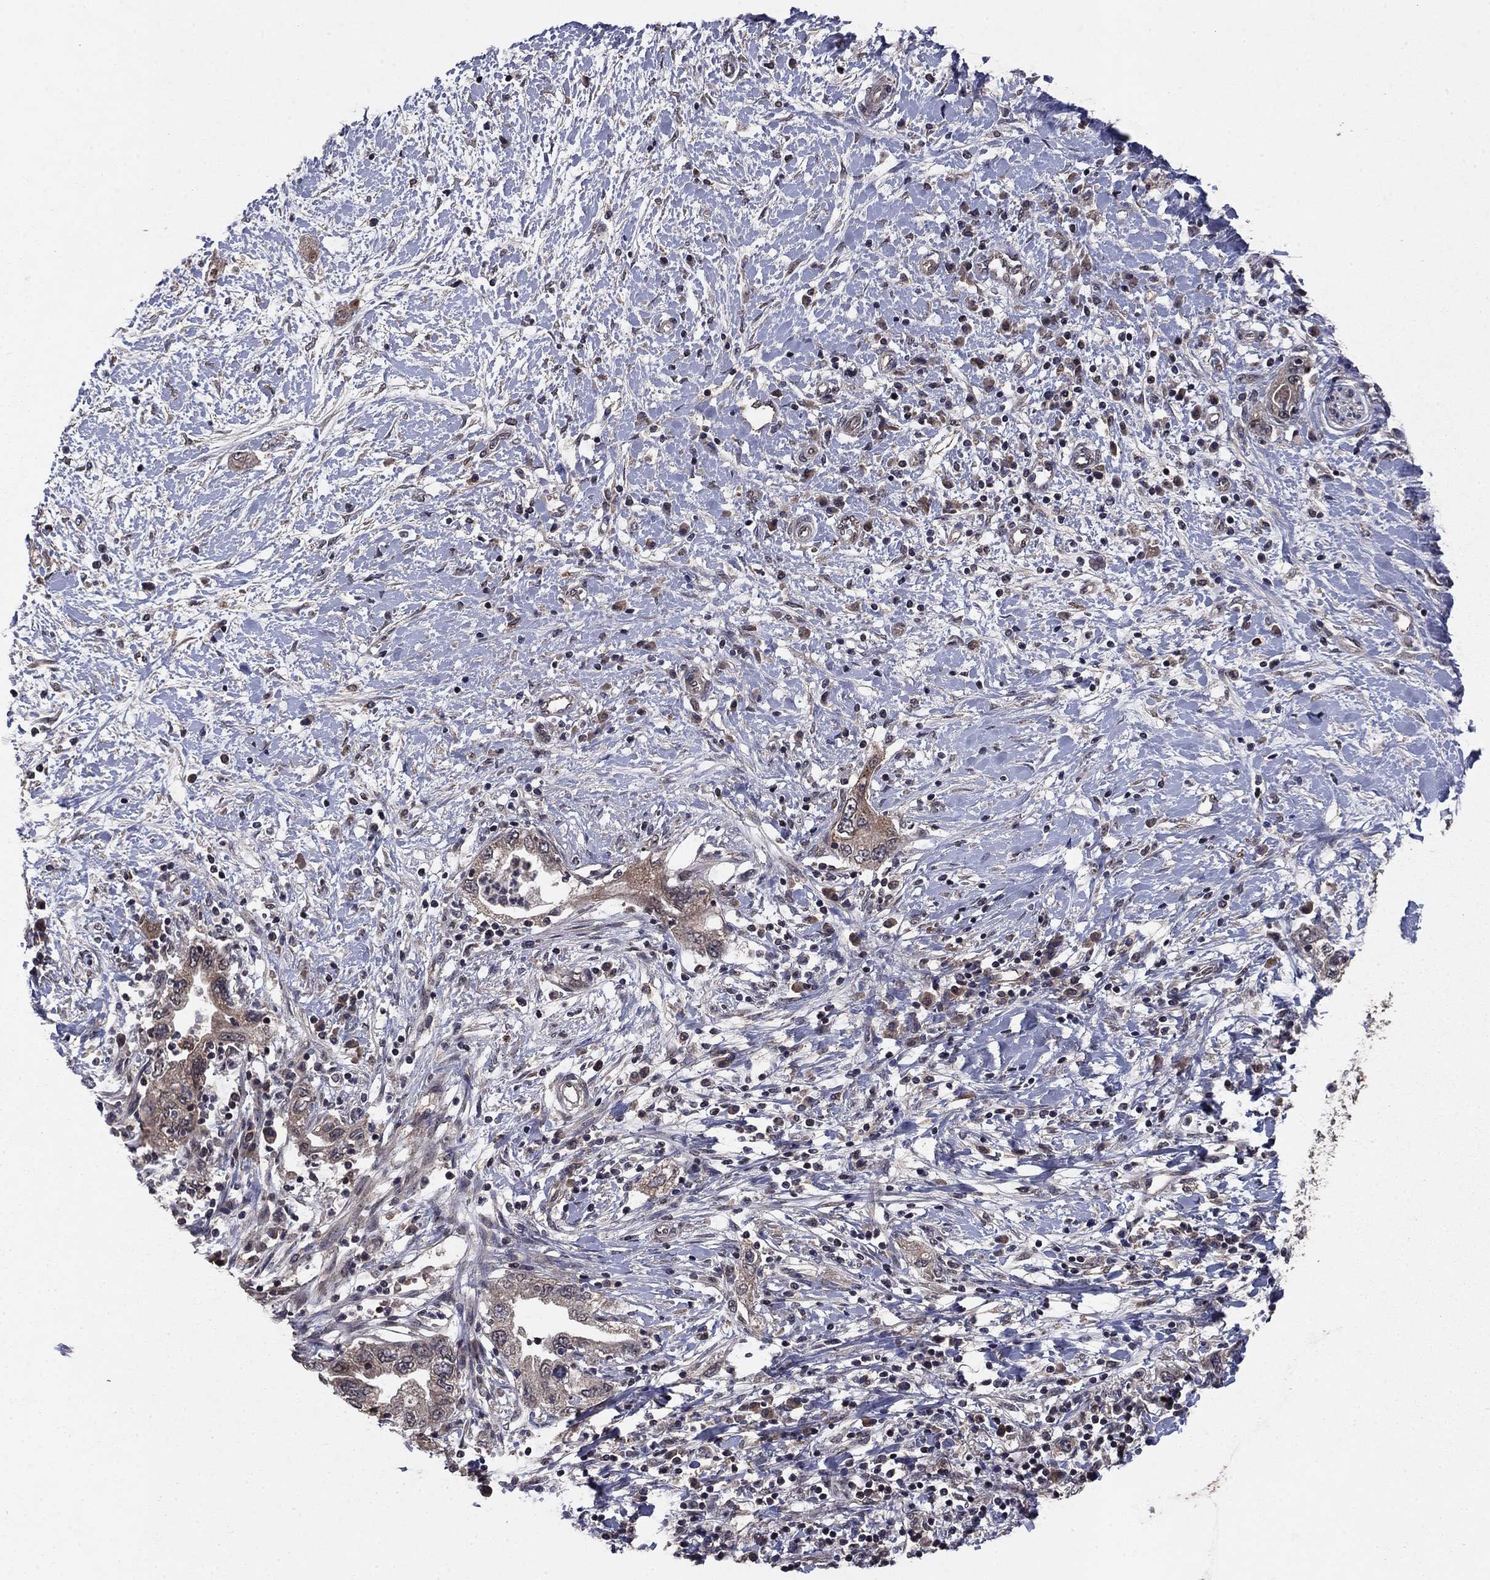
{"staining": {"intensity": "weak", "quantity": "<25%", "location": "cytoplasmic/membranous"}, "tissue": "pancreatic cancer", "cell_type": "Tumor cells", "image_type": "cancer", "snomed": [{"axis": "morphology", "description": "Adenocarcinoma, NOS"}, {"axis": "topography", "description": "Pancreas"}], "caption": "Immunohistochemistry of pancreatic cancer (adenocarcinoma) displays no positivity in tumor cells.", "gene": "DHRS1", "patient": {"sex": "female", "age": 73}}